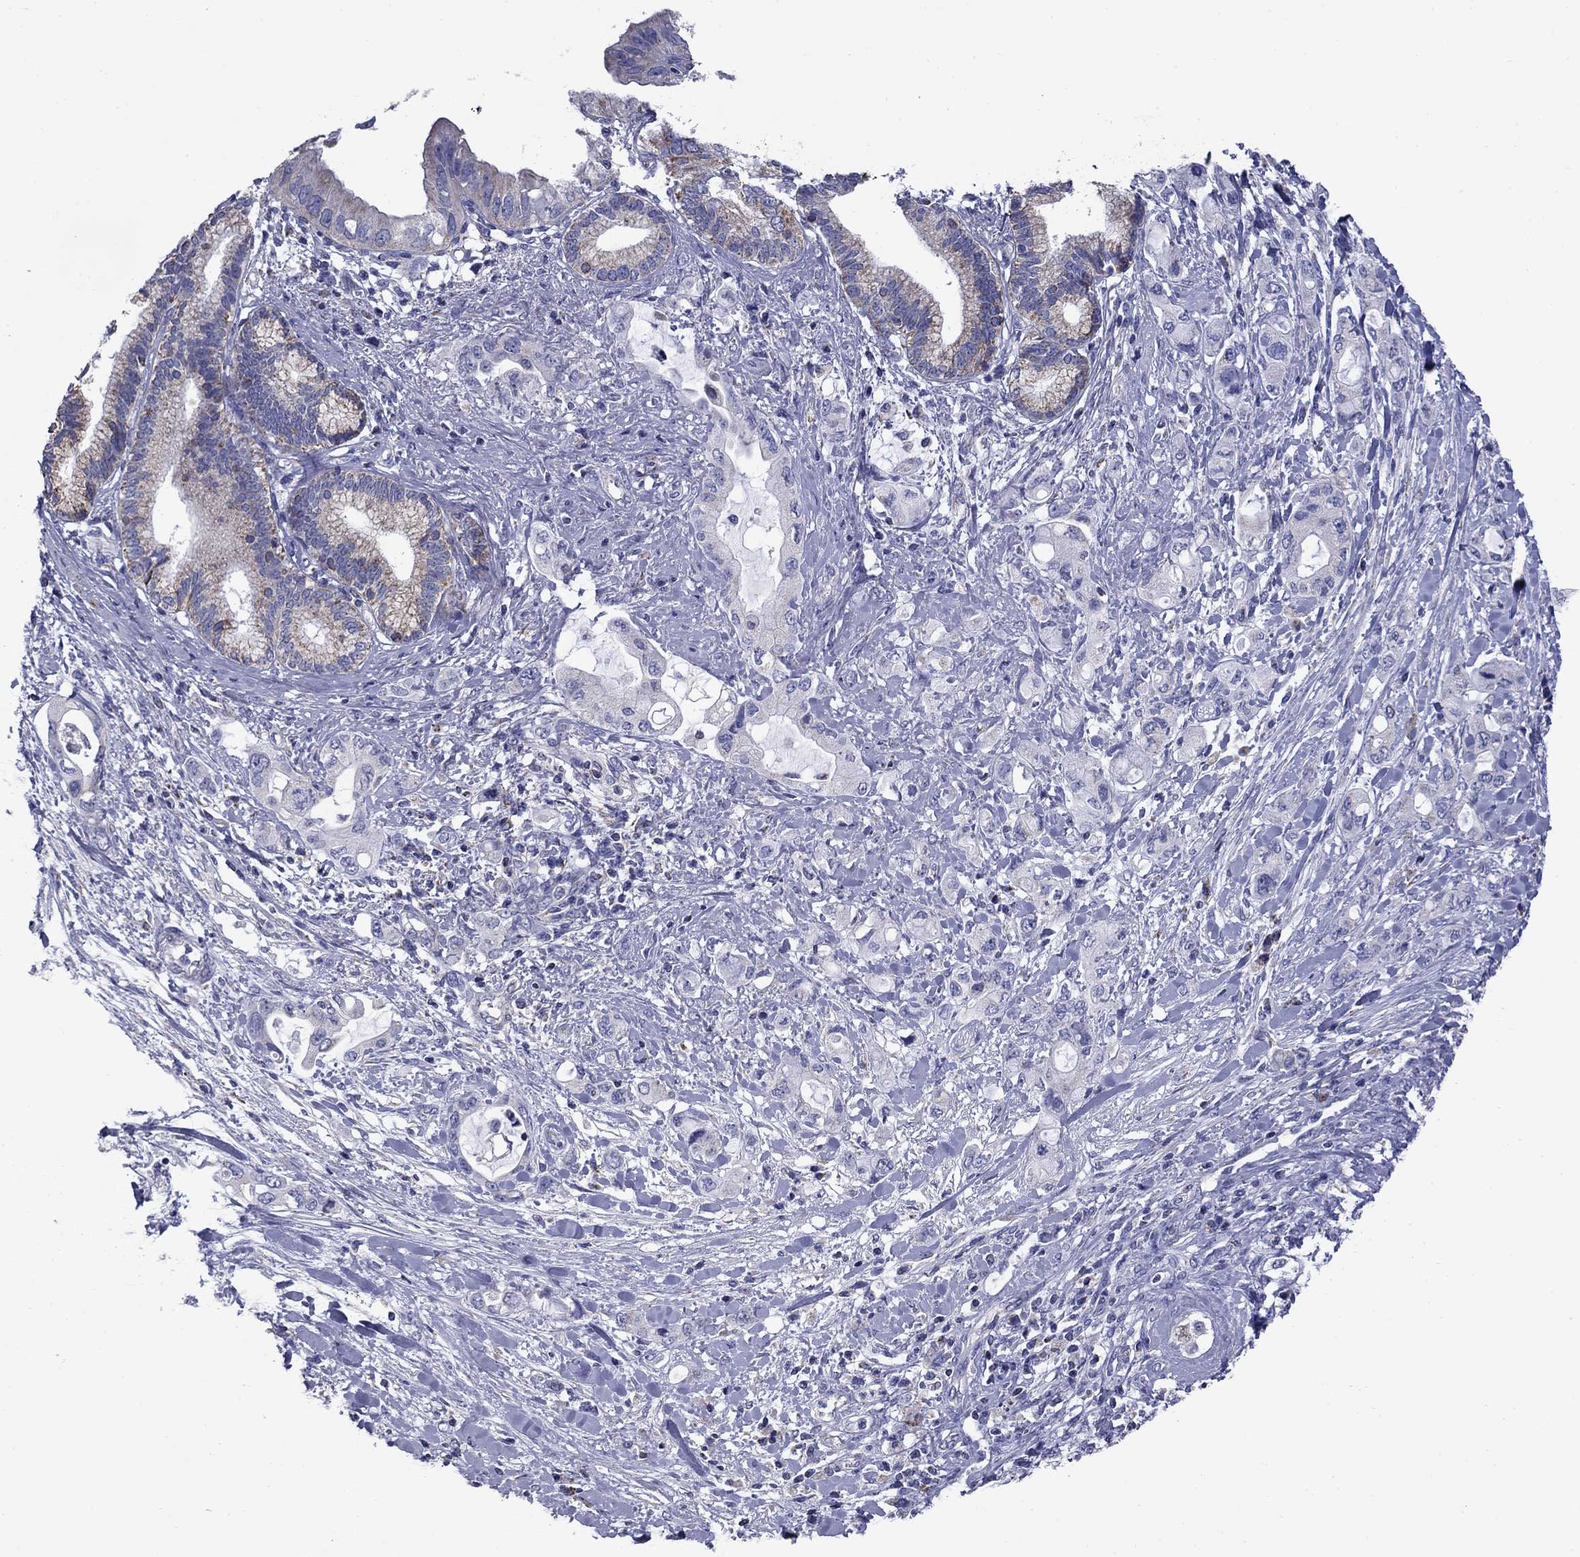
{"staining": {"intensity": "negative", "quantity": "none", "location": "none"}, "tissue": "pancreatic cancer", "cell_type": "Tumor cells", "image_type": "cancer", "snomed": [{"axis": "morphology", "description": "Adenocarcinoma, NOS"}, {"axis": "topography", "description": "Pancreas"}], "caption": "The immunohistochemistry micrograph has no significant staining in tumor cells of adenocarcinoma (pancreatic) tissue.", "gene": "ACADSB", "patient": {"sex": "female", "age": 56}}